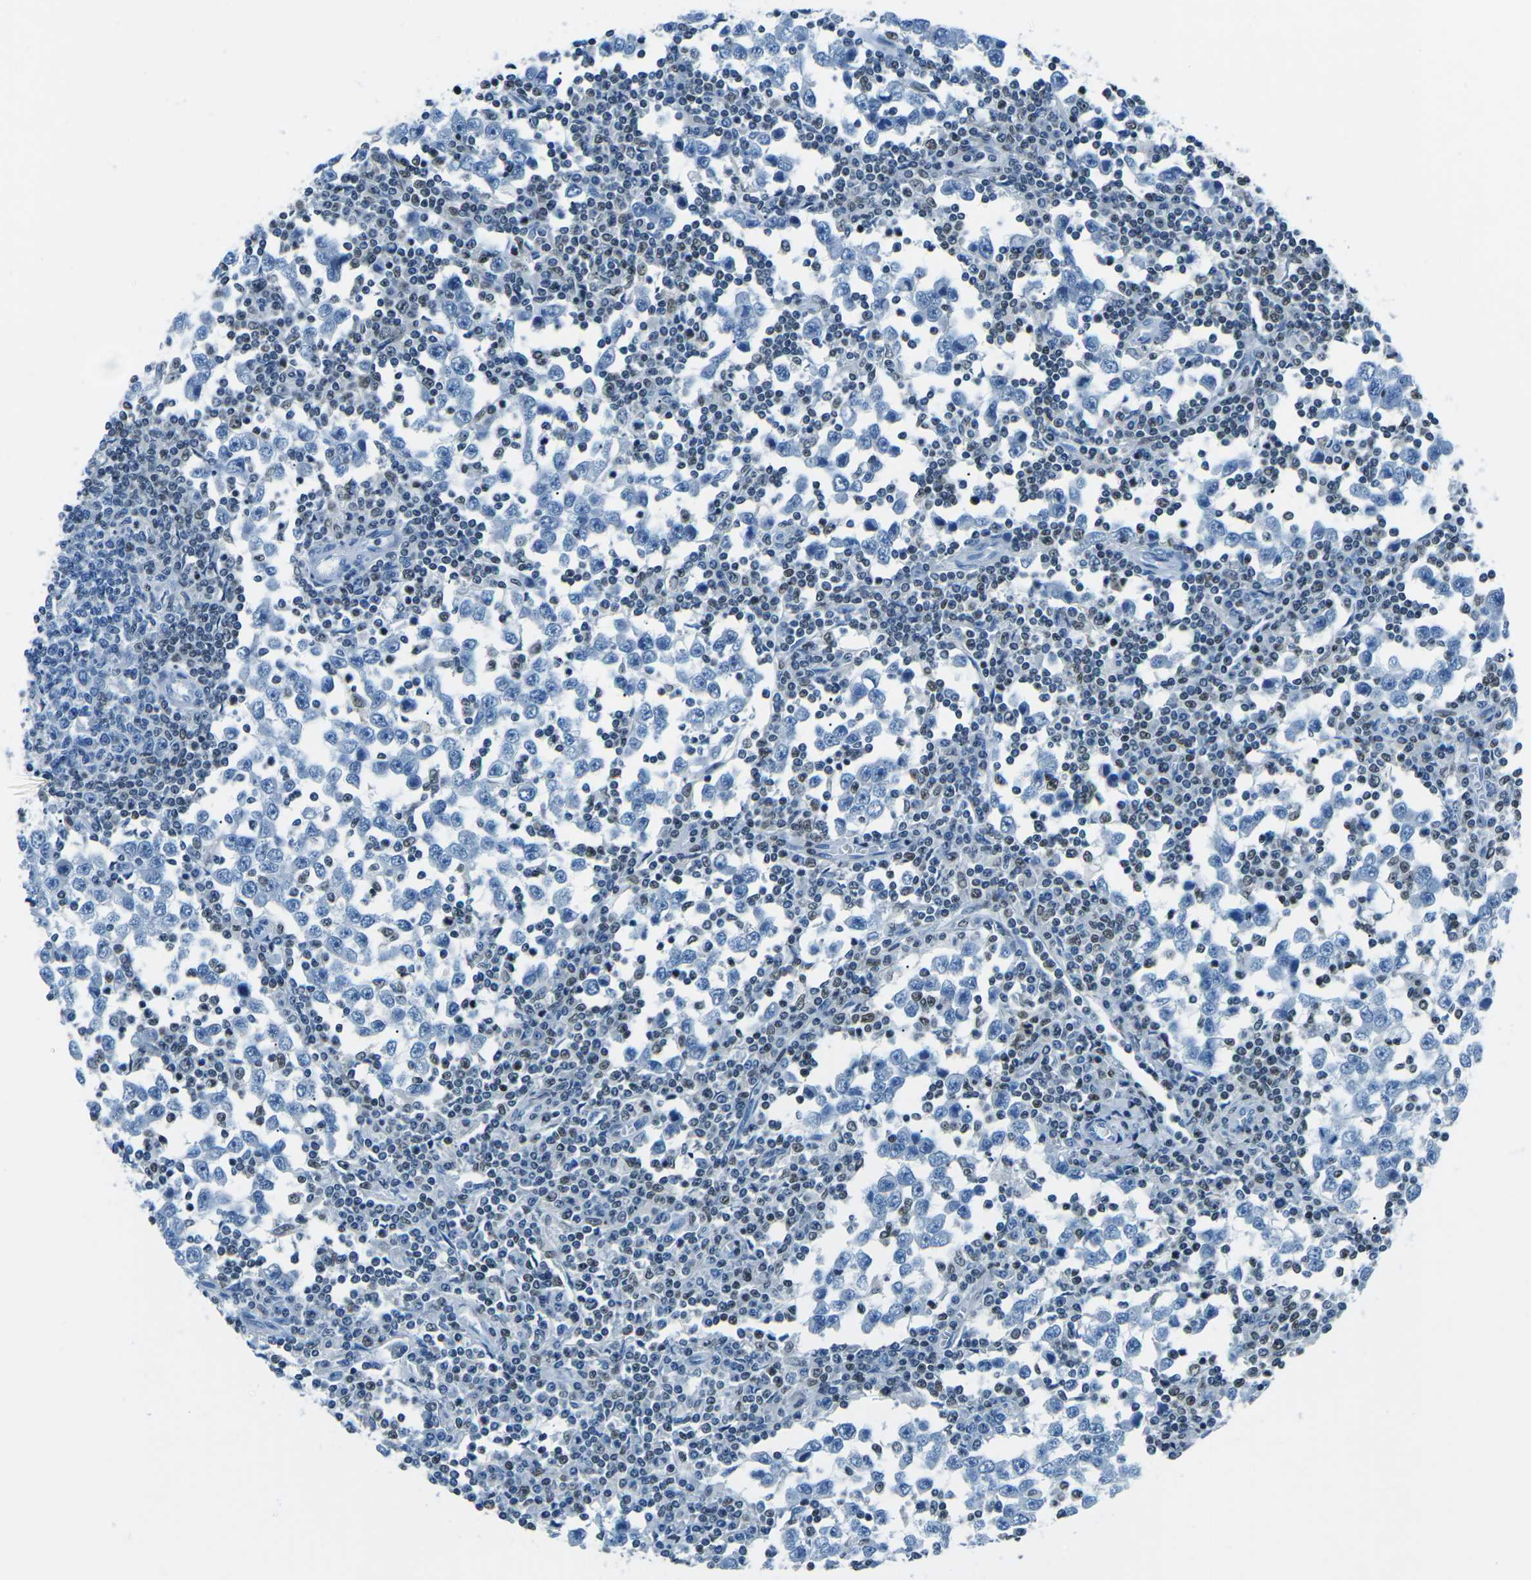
{"staining": {"intensity": "negative", "quantity": "none", "location": "none"}, "tissue": "testis cancer", "cell_type": "Tumor cells", "image_type": "cancer", "snomed": [{"axis": "morphology", "description": "Seminoma, NOS"}, {"axis": "topography", "description": "Testis"}], "caption": "Tumor cells are negative for protein expression in human seminoma (testis).", "gene": "CELF2", "patient": {"sex": "male", "age": 65}}